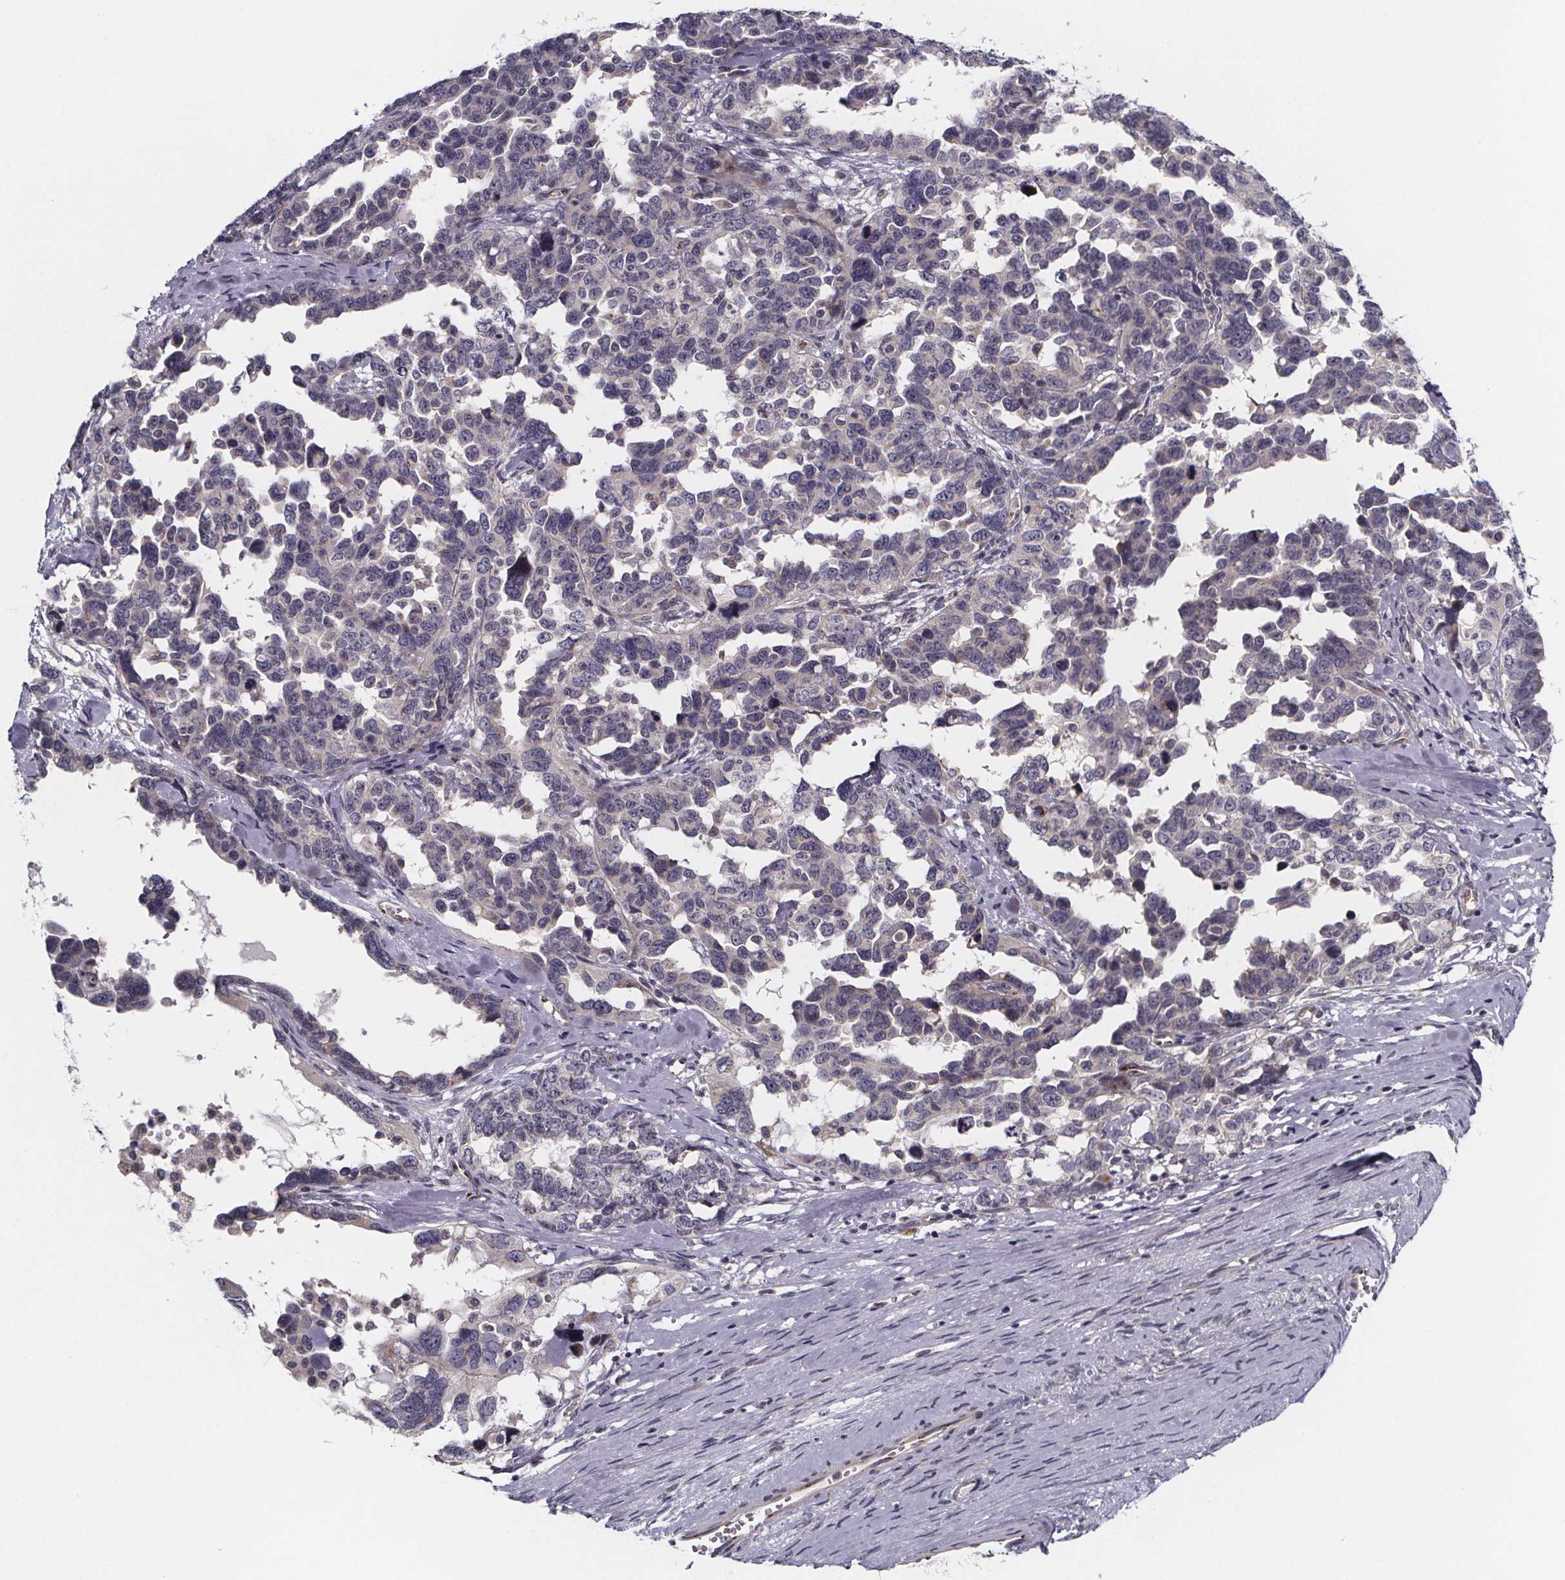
{"staining": {"intensity": "negative", "quantity": "none", "location": "none"}, "tissue": "ovarian cancer", "cell_type": "Tumor cells", "image_type": "cancer", "snomed": [{"axis": "morphology", "description": "Cystadenocarcinoma, serous, NOS"}, {"axis": "topography", "description": "Ovary"}], "caption": "Ovarian serous cystadenocarcinoma was stained to show a protein in brown. There is no significant positivity in tumor cells.", "gene": "NDST1", "patient": {"sex": "female", "age": 69}}